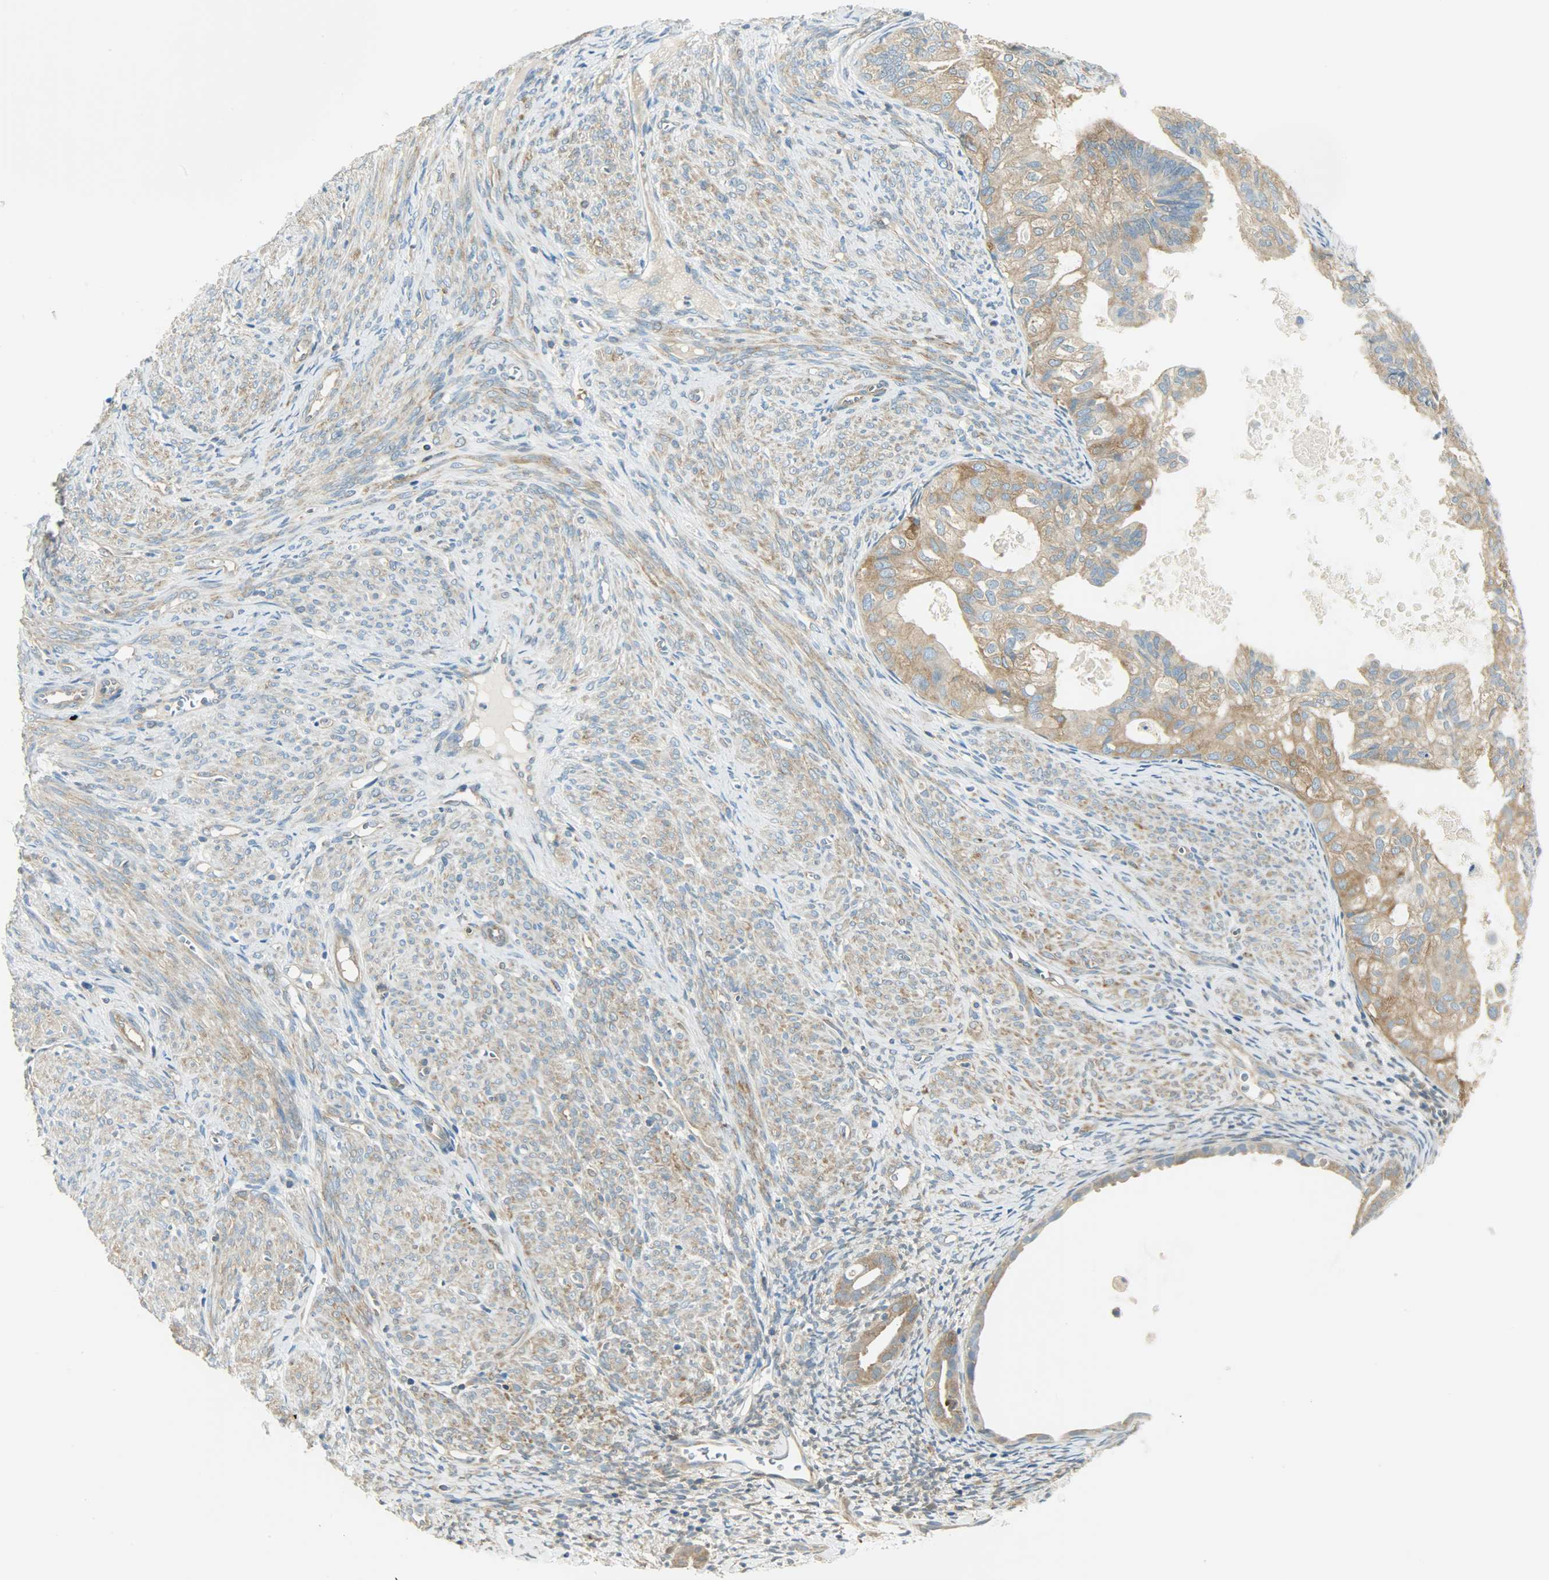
{"staining": {"intensity": "moderate", "quantity": ">75%", "location": "cytoplasmic/membranous"}, "tissue": "cervical cancer", "cell_type": "Tumor cells", "image_type": "cancer", "snomed": [{"axis": "morphology", "description": "Normal tissue, NOS"}, {"axis": "morphology", "description": "Adenocarcinoma, NOS"}, {"axis": "topography", "description": "Cervix"}, {"axis": "topography", "description": "Endometrium"}], "caption": "This histopathology image demonstrates cervical cancer (adenocarcinoma) stained with immunohistochemistry to label a protein in brown. The cytoplasmic/membranous of tumor cells show moderate positivity for the protein. Nuclei are counter-stained blue.", "gene": "TSC22D2", "patient": {"sex": "female", "age": 86}}